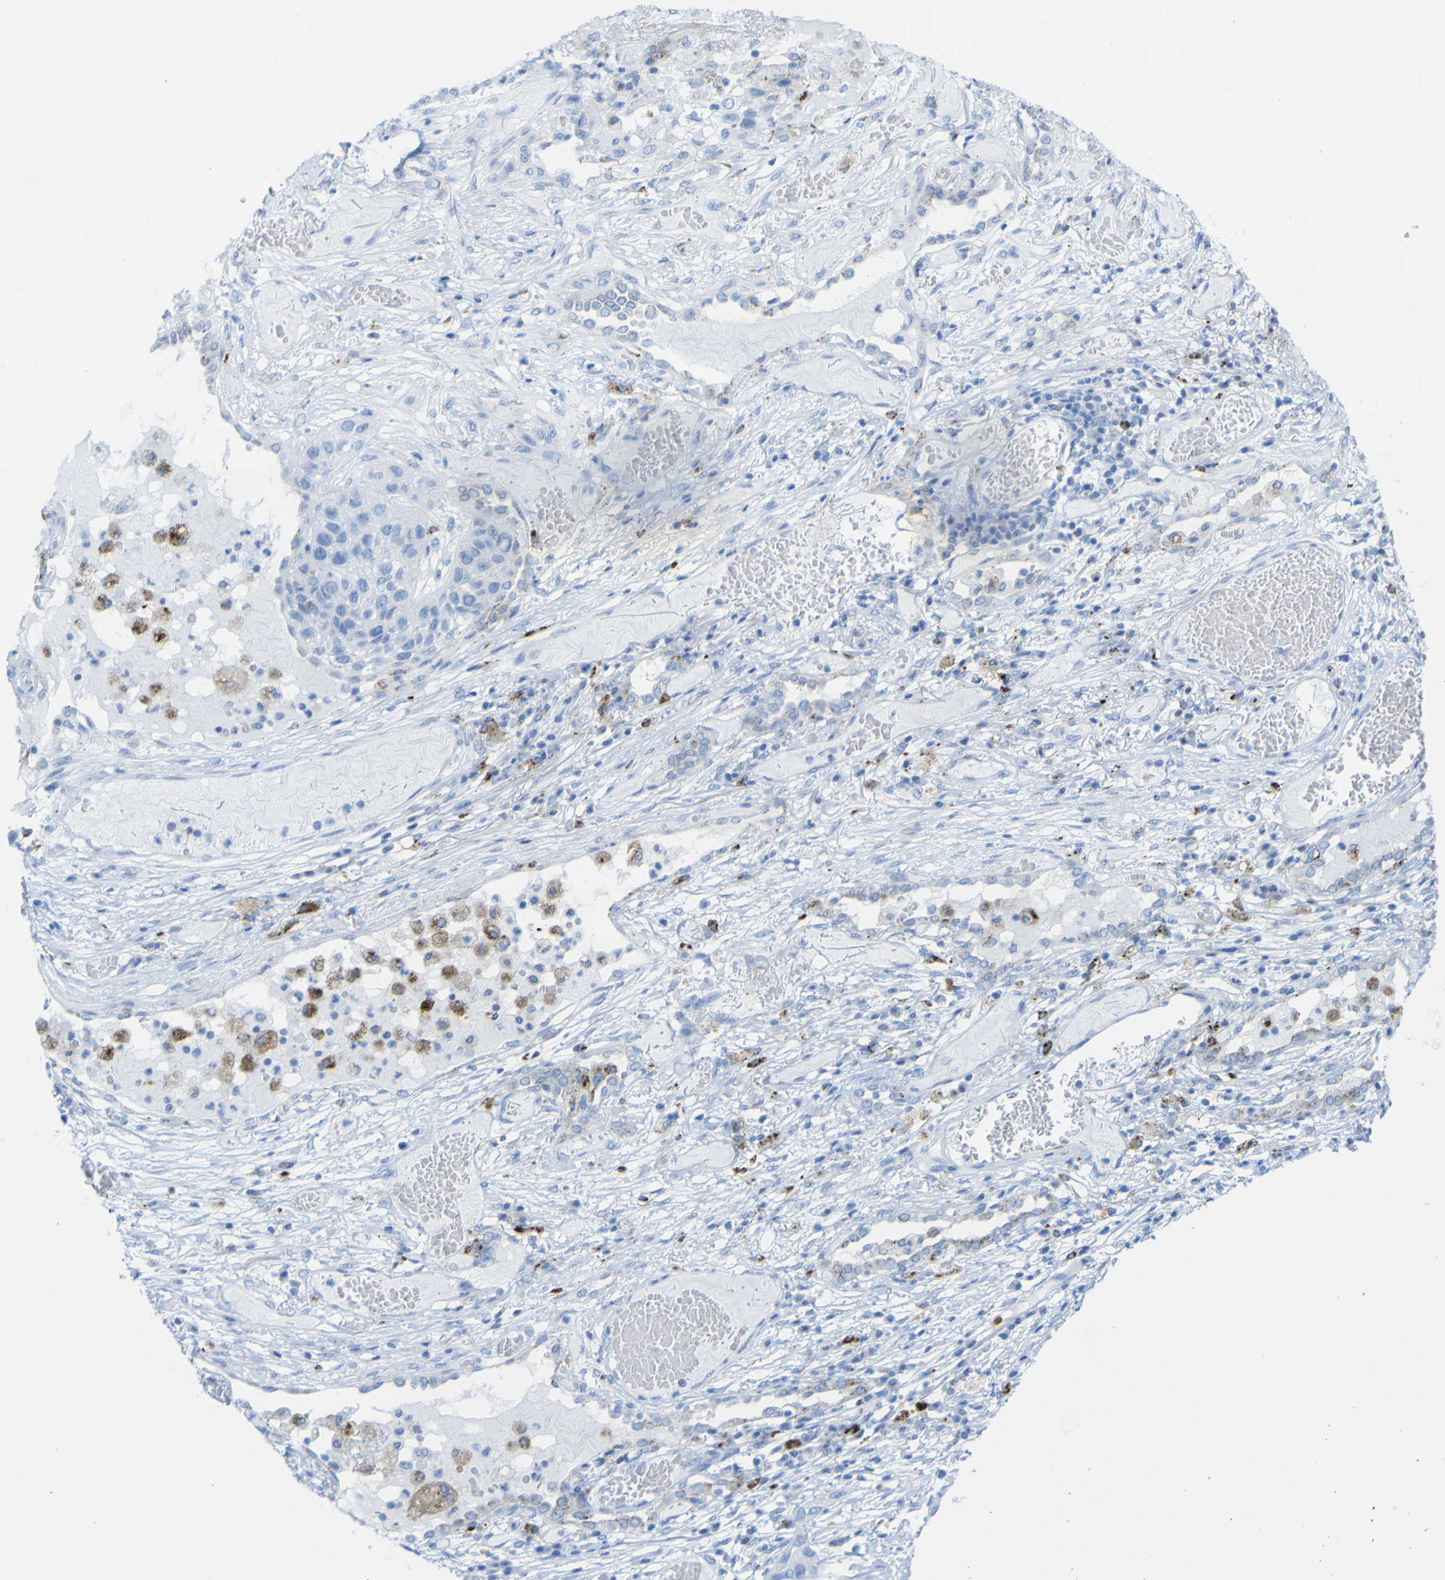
{"staining": {"intensity": "negative", "quantity": "none", "location": "none"}, "tissue": "lung cancer", "cell_type": "Tumor cells", "image_type": "cancer", "snomed": [{"axis": "morphology", "description": "Squamous cell carcinoma, NOS"}, {"axis": "topography", "description": "Lung"}], "caption": "Immunohistochemistry of lung squamous cell carcinoma demonstrates no staining in tumor cells.", "gene": "PLD3", "patient": {"sex": "male", "age": 71}}